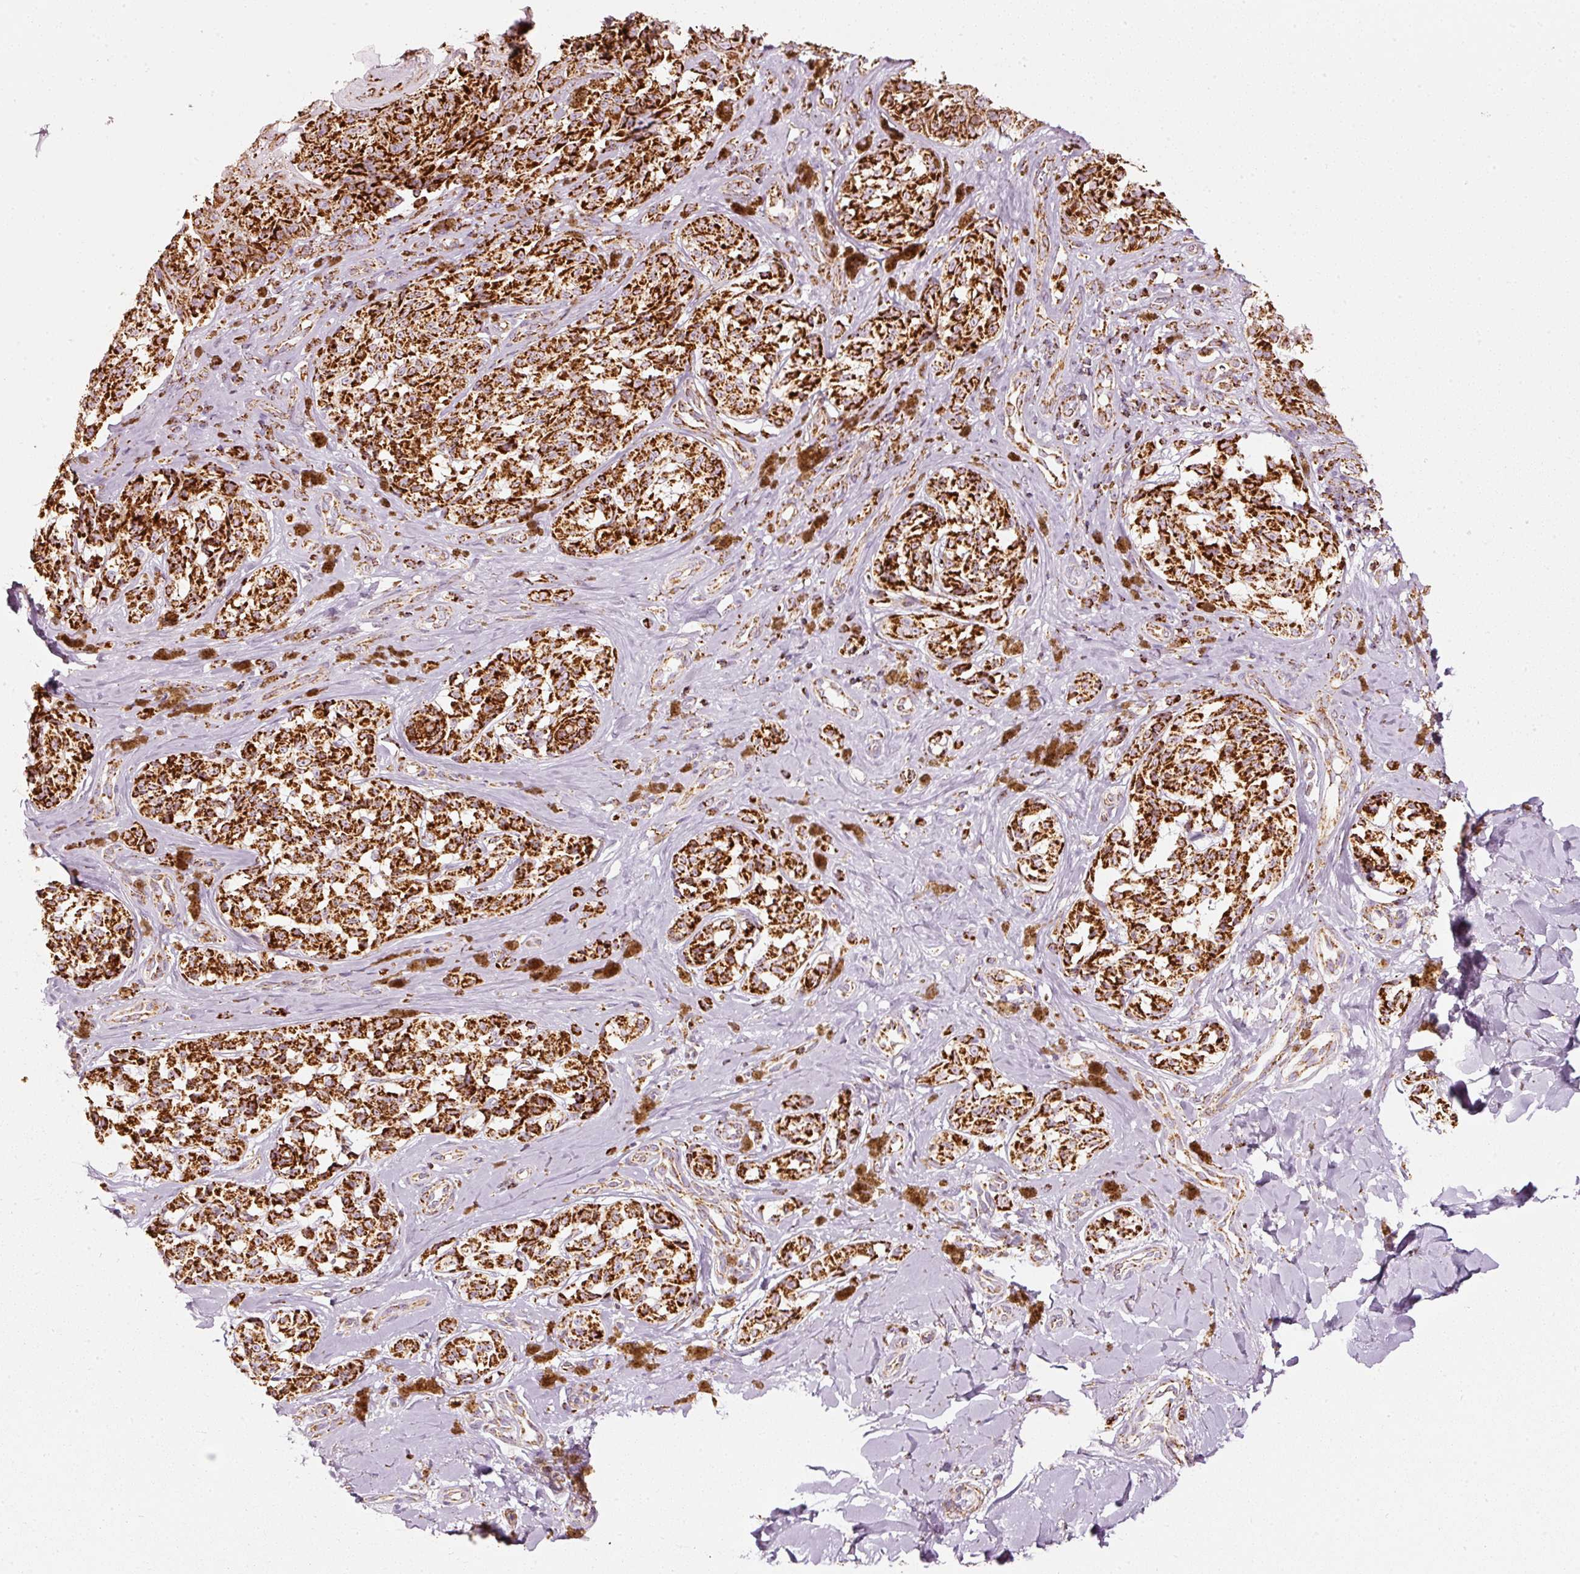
{"staining": {"intensity": "strong", "quantity": ">75%", "location": "cytoplasmic/membranous"}, "tissue": "melanoma", "cell_type": "Tumor cells", "image_type": "cancer", "snomed": [{"axis": "morphology", "description": "Malignant melanoma, NOS"}, {"axis": "topography", "description": "Skin"}], "caption": "Brown immunohistochemical staining in human malignant melanoma shows strong cytoplasmic/membranous positivity in approximately >75% of tumor cells.", "gene": "MT-CO2", "patient": {"sex": "female", "age": 65}}